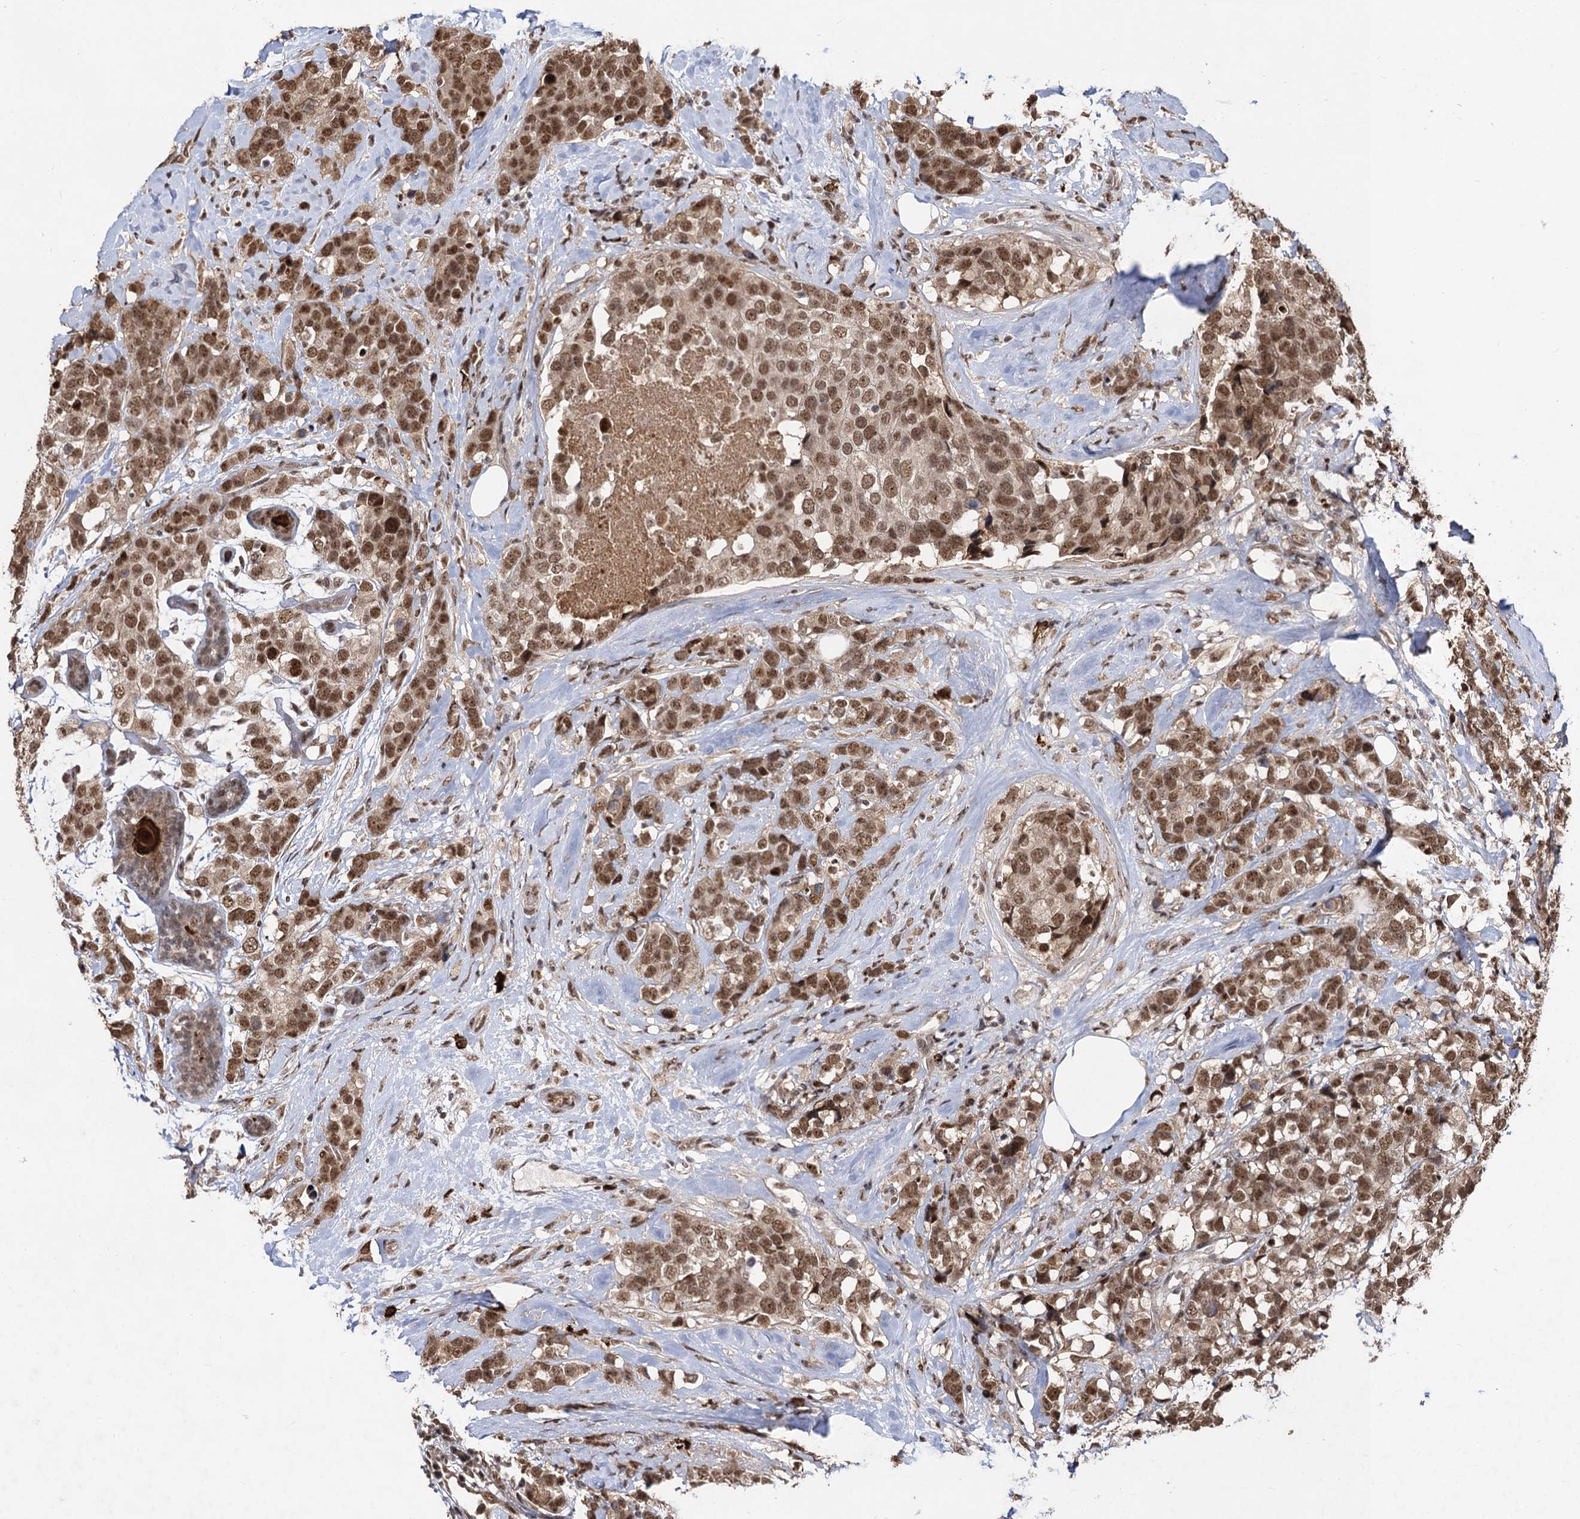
{"staining": {"intensity": "moderate", "quantity": ">75%", "location": "nuclear"}, "tissue": "breast cancer", "cell_type": "Tumor cells", "image_type": "cancer", "snomed": [{"axis": "morphology", "description": "Lobular carcinoma"}, {"axis": "topography", "description": "Breast"}], "caption": "Human breast cancer (lobular carcinoma) stained with a brown dye reveals moderate nuclear positive positivity in about >75% of tumor cells.", "gene": "SFSWAP", "patient": {"sex": "female", "age": 59}}